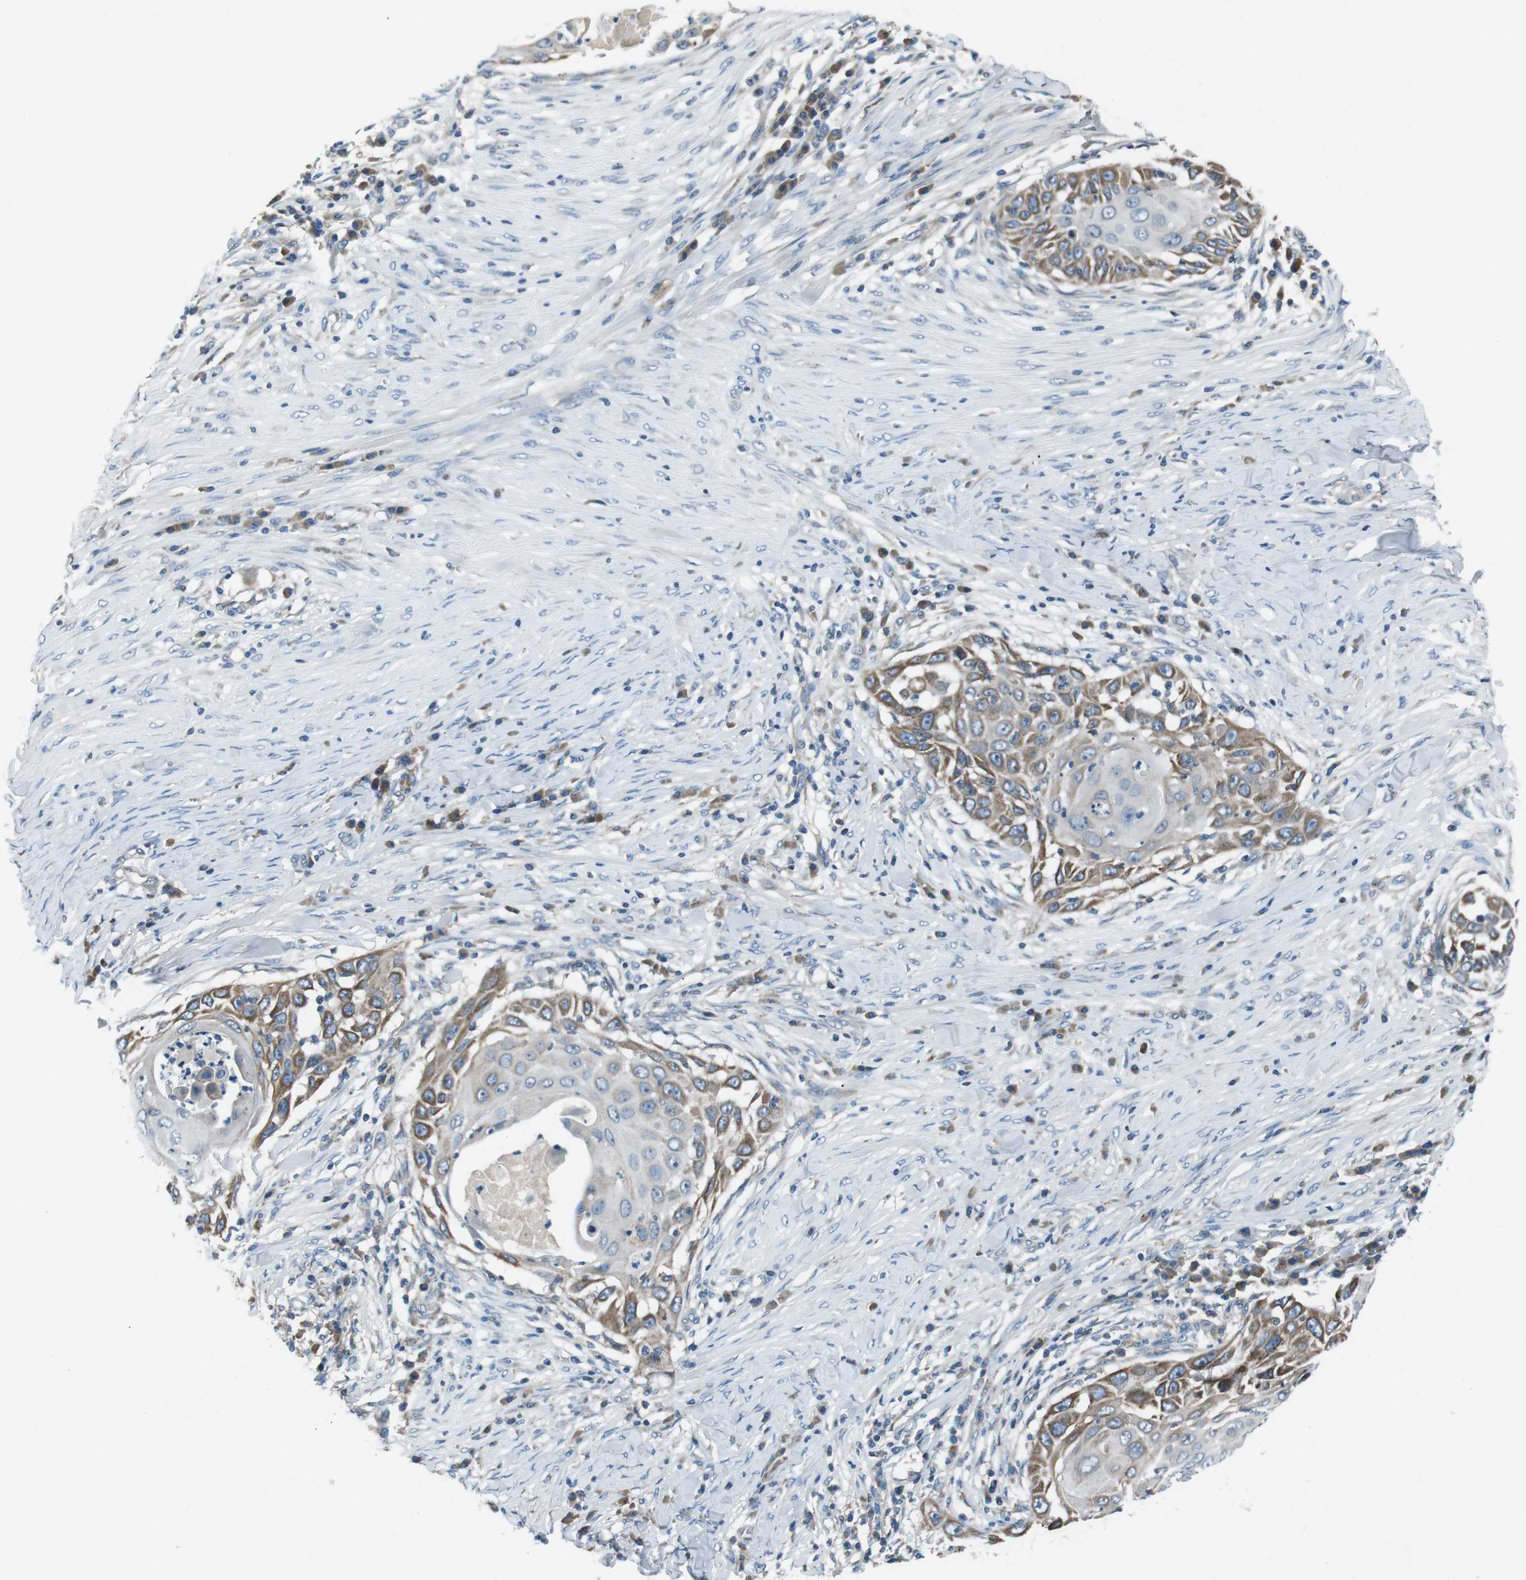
{"staining": {"intensity": "moderate", "quantity": "25%-75%", "location": "cytoplasmic/membranous"}, "tissue": "skin cancer", "cell_type": "Tumor cells", "image_type": "cancer", "snomed": [{"axis": "morphology", "description": "Squamous cell carcinoma, NOS"}, {"axis": "topography", "description": "Skin"}], "caption": "Immunohistochemistry (IHC) micrograph of skin cancer (squamous cell carcinoma) stained for a protein (brown), which exhibits medium levels of moderate cytoplasmic/membranous staining in about 25%-75% of tumor cells.", "gene": "FAM3B", "patient": {"sex": "female", "age": 44}}